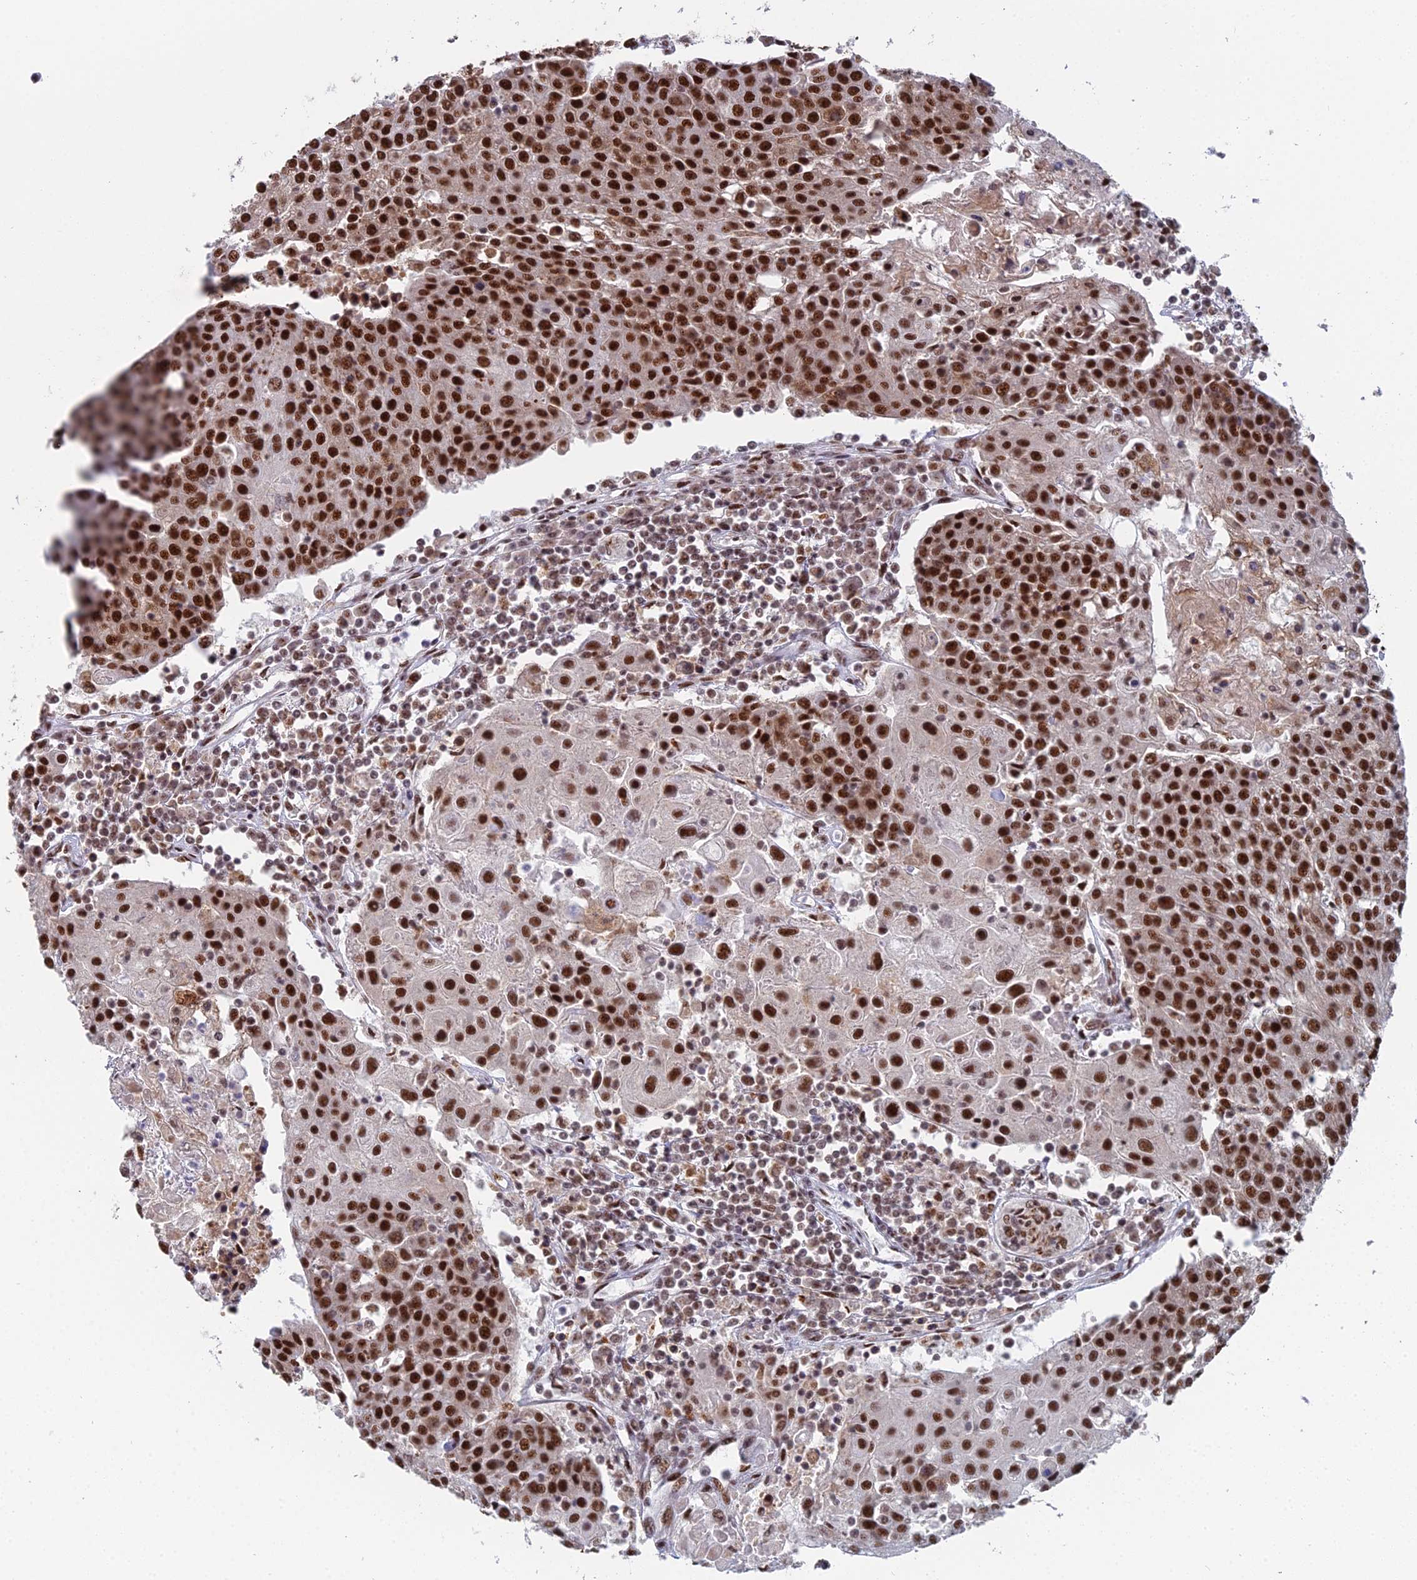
{"staining": {"intensity": "strong", "quantity": ">75%", "location": "nuclear"}, "tissue": "urothelial cancer", "cell_type": "Tumor cells", "image_type": "cancer", "snomed": [{"axis": "morphology", "description": "Urothelial carcinoma, High grade"}, {"axis": "topography", "description": "Urinary bladder"}], "caption": "Tumor cells demonstrate strong nuclear staining in about >75% of cells in urothelial cancer.", "gene": "SF3B3", "patient": {"sex": "female", "age": 85}}